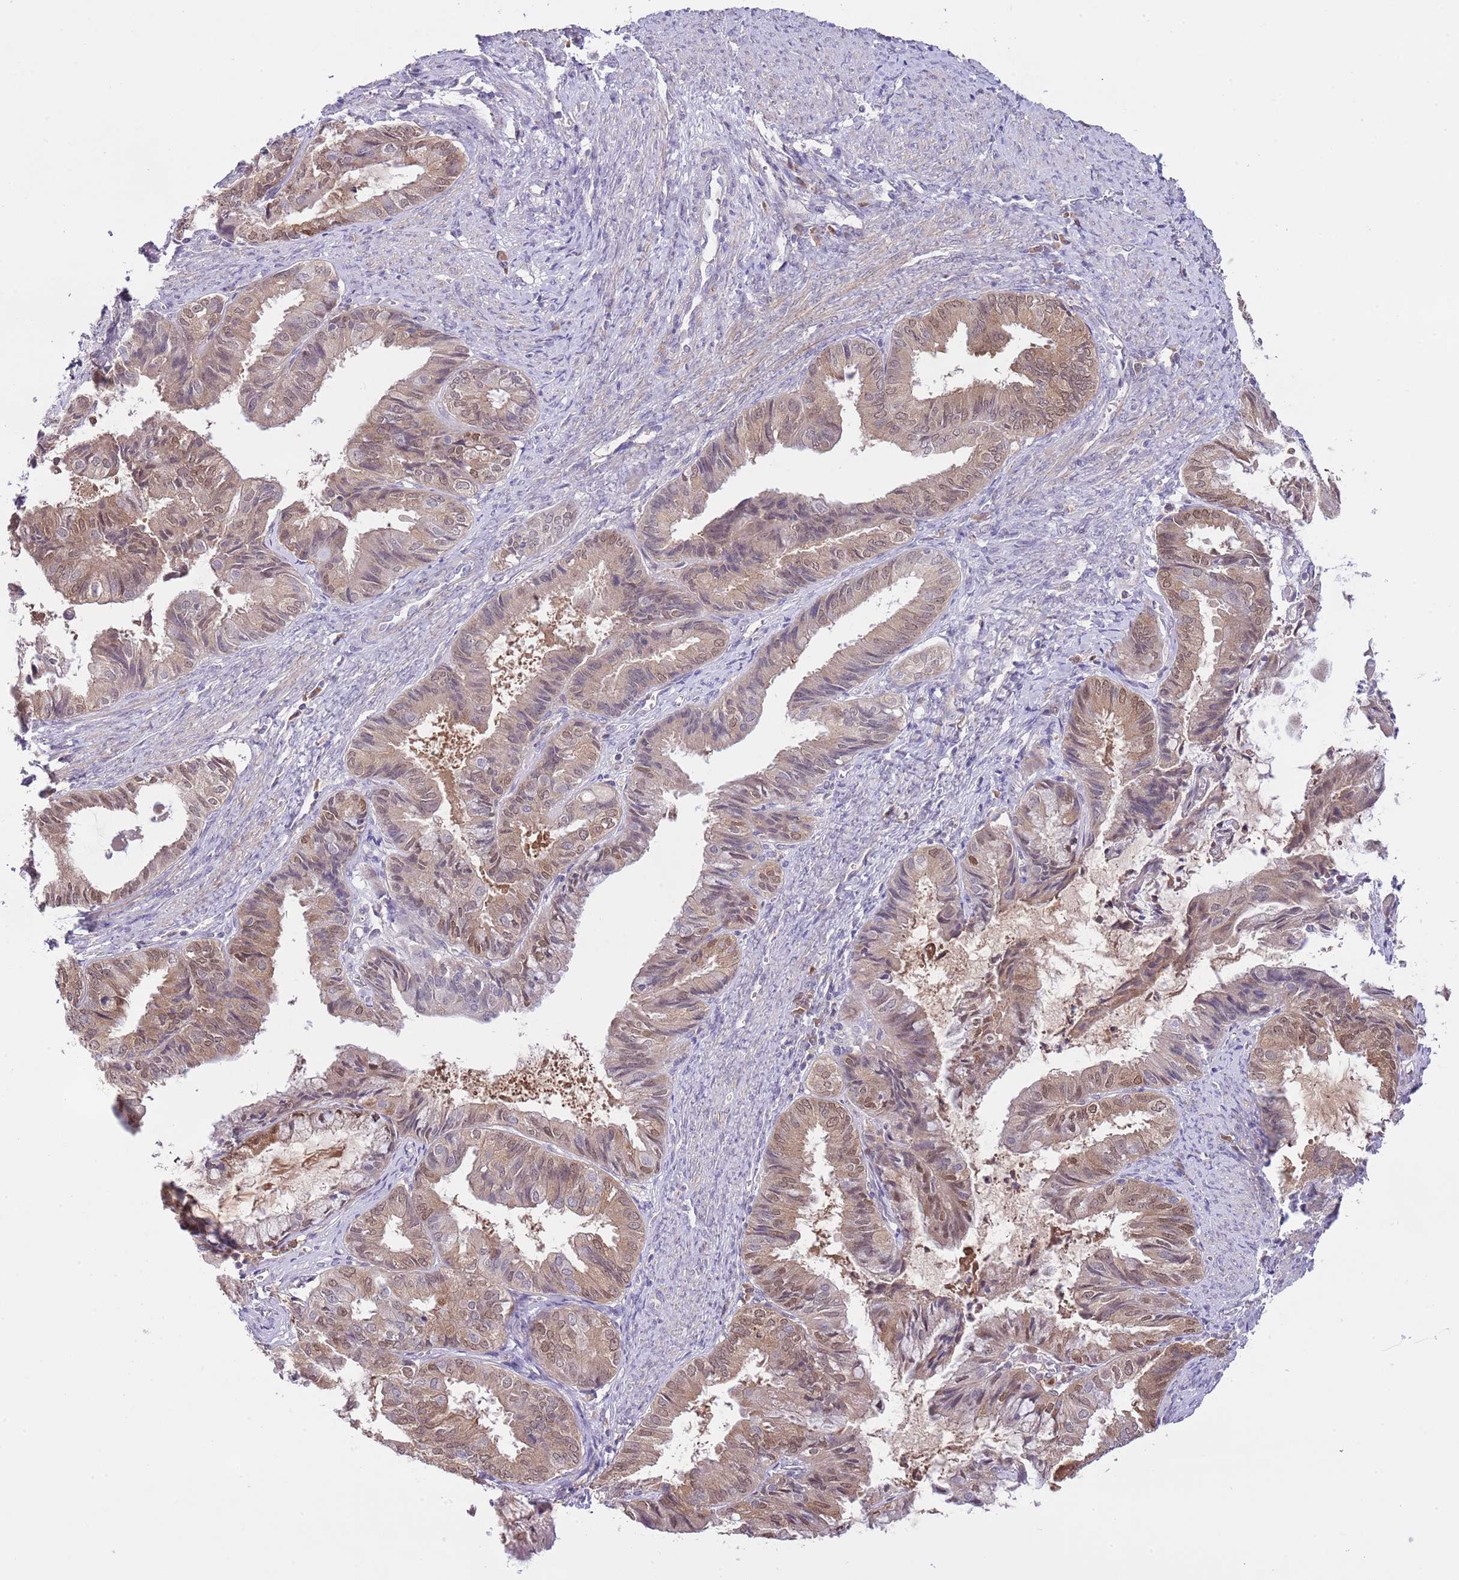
{"staining": {"intensity": "moderate", "quantity": "25%-75%", "location": "cytoplasmic/membranous,nuclear"}, "tissue": "endometrial cancer", "cell_type": "Tumor cells", "image_type": "cancer", "snomed": [{"axis": "morphology", "description": "Adenocarcinoma, NOS"}, {"axis": "topography", "description": "Endometrium"}], "caption": "Moderate cytoplasmic/membranous and nuclear positivity for a protein is present in approximately 25%-75% of tumor cells of adenocarcinoma (endometrial) using immunohistochemistry (IHC).", "gene": "GALK2", "patient": {"sex": "female", "age": 86}}